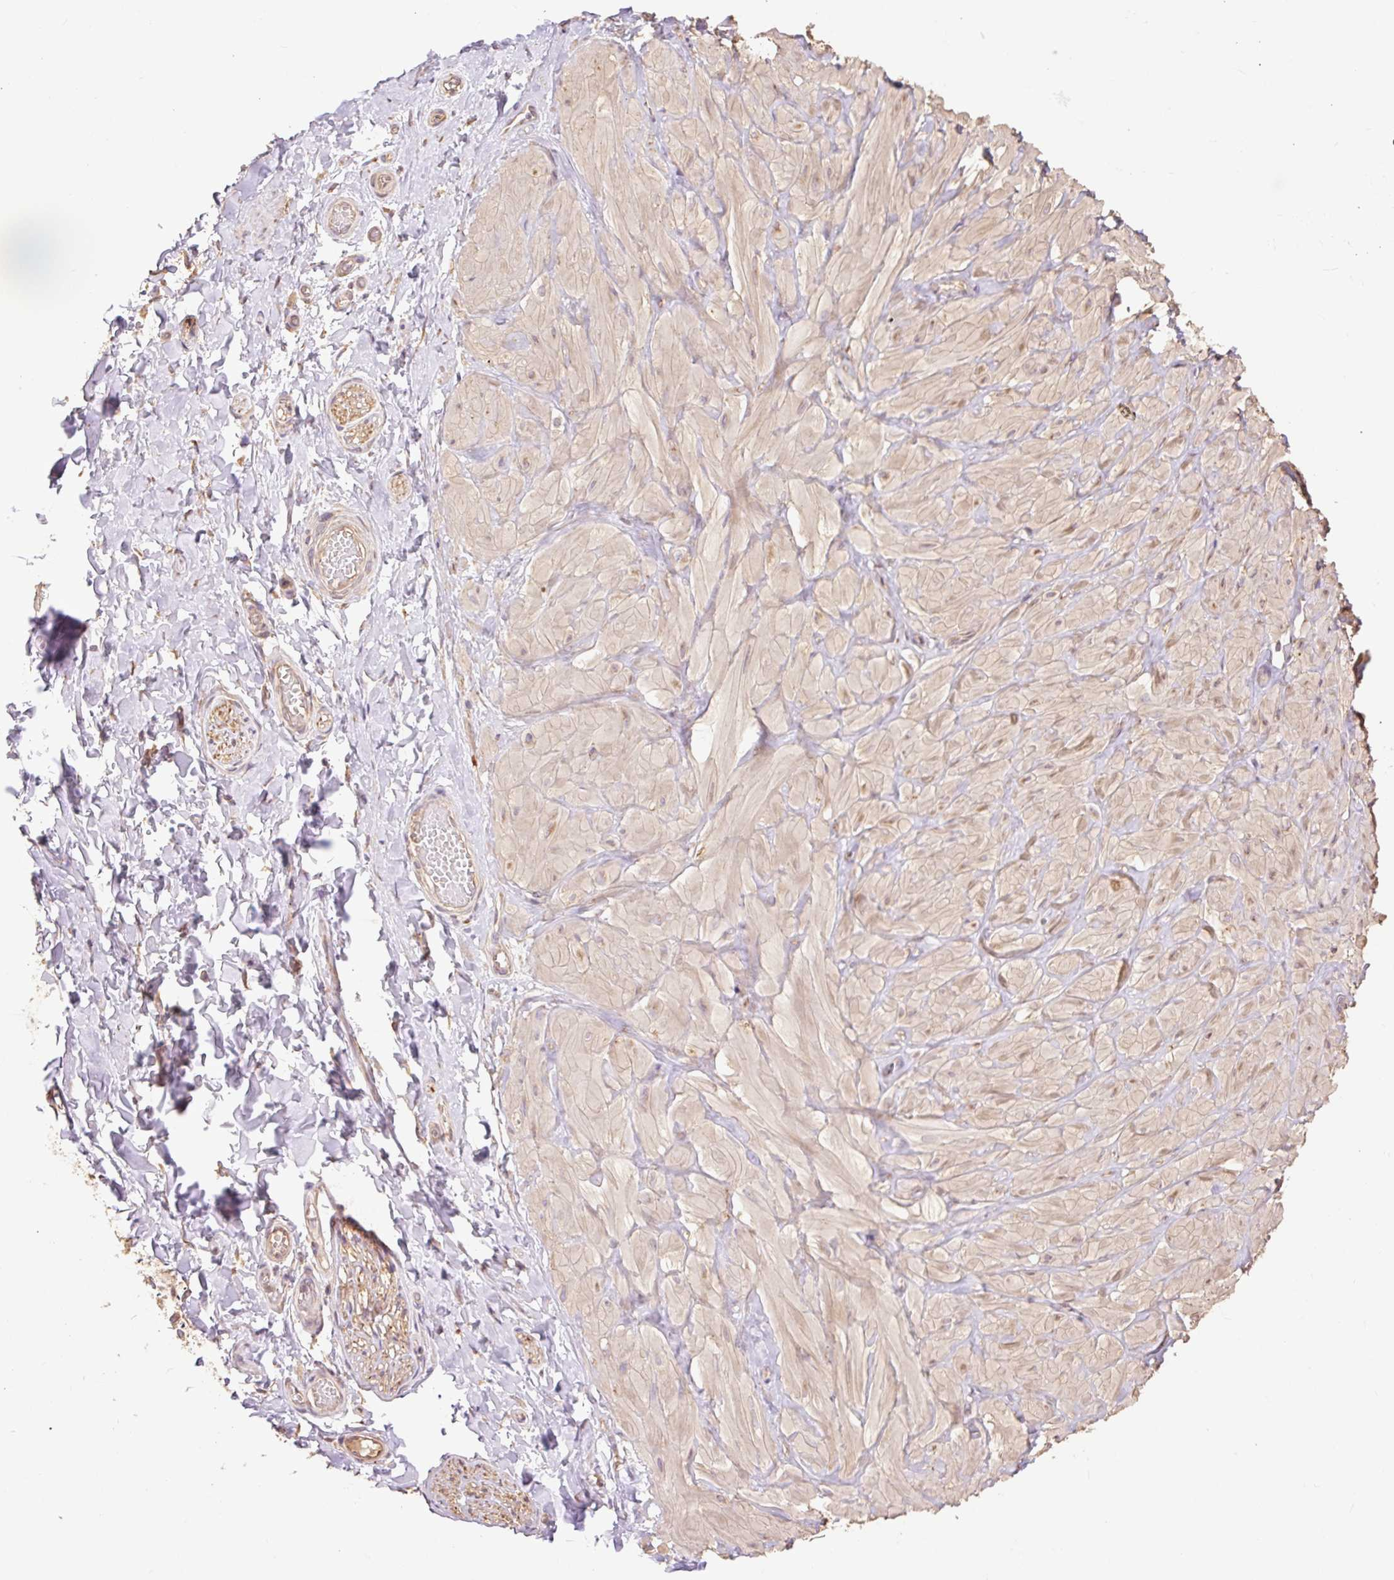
{"staining": {"intensity": "negative", "quantity": "none", "location": "none"}, "tissue": "adipose tissue", "cell_type": "Adipocytes", "image_type": "normal", "snomed": [{"axis": "morphology", "description": "Normal tissue, NOS"}, {"axis": "topography", "description": "Soft tissue"}, {"axis": "topography", "description": "Adipose tissue"}, {"axis": "topography", "description": "Vascular tissue"}, {"axis": "topography", "description": "Peripheral nerve tissue"}], "caption": "The immunohistochemistry histopathology image has no significant staining in adipocytes of adipose tissue. The staining was performed using DAB (3,3'-diaminobenzidine) to visualize the protein expression in brown, while the nuclei were stained in blue with hematoxylin (Magnification: 20x).", "gene": "DESI1", "patient": {"sex": "male", "age": 29}}